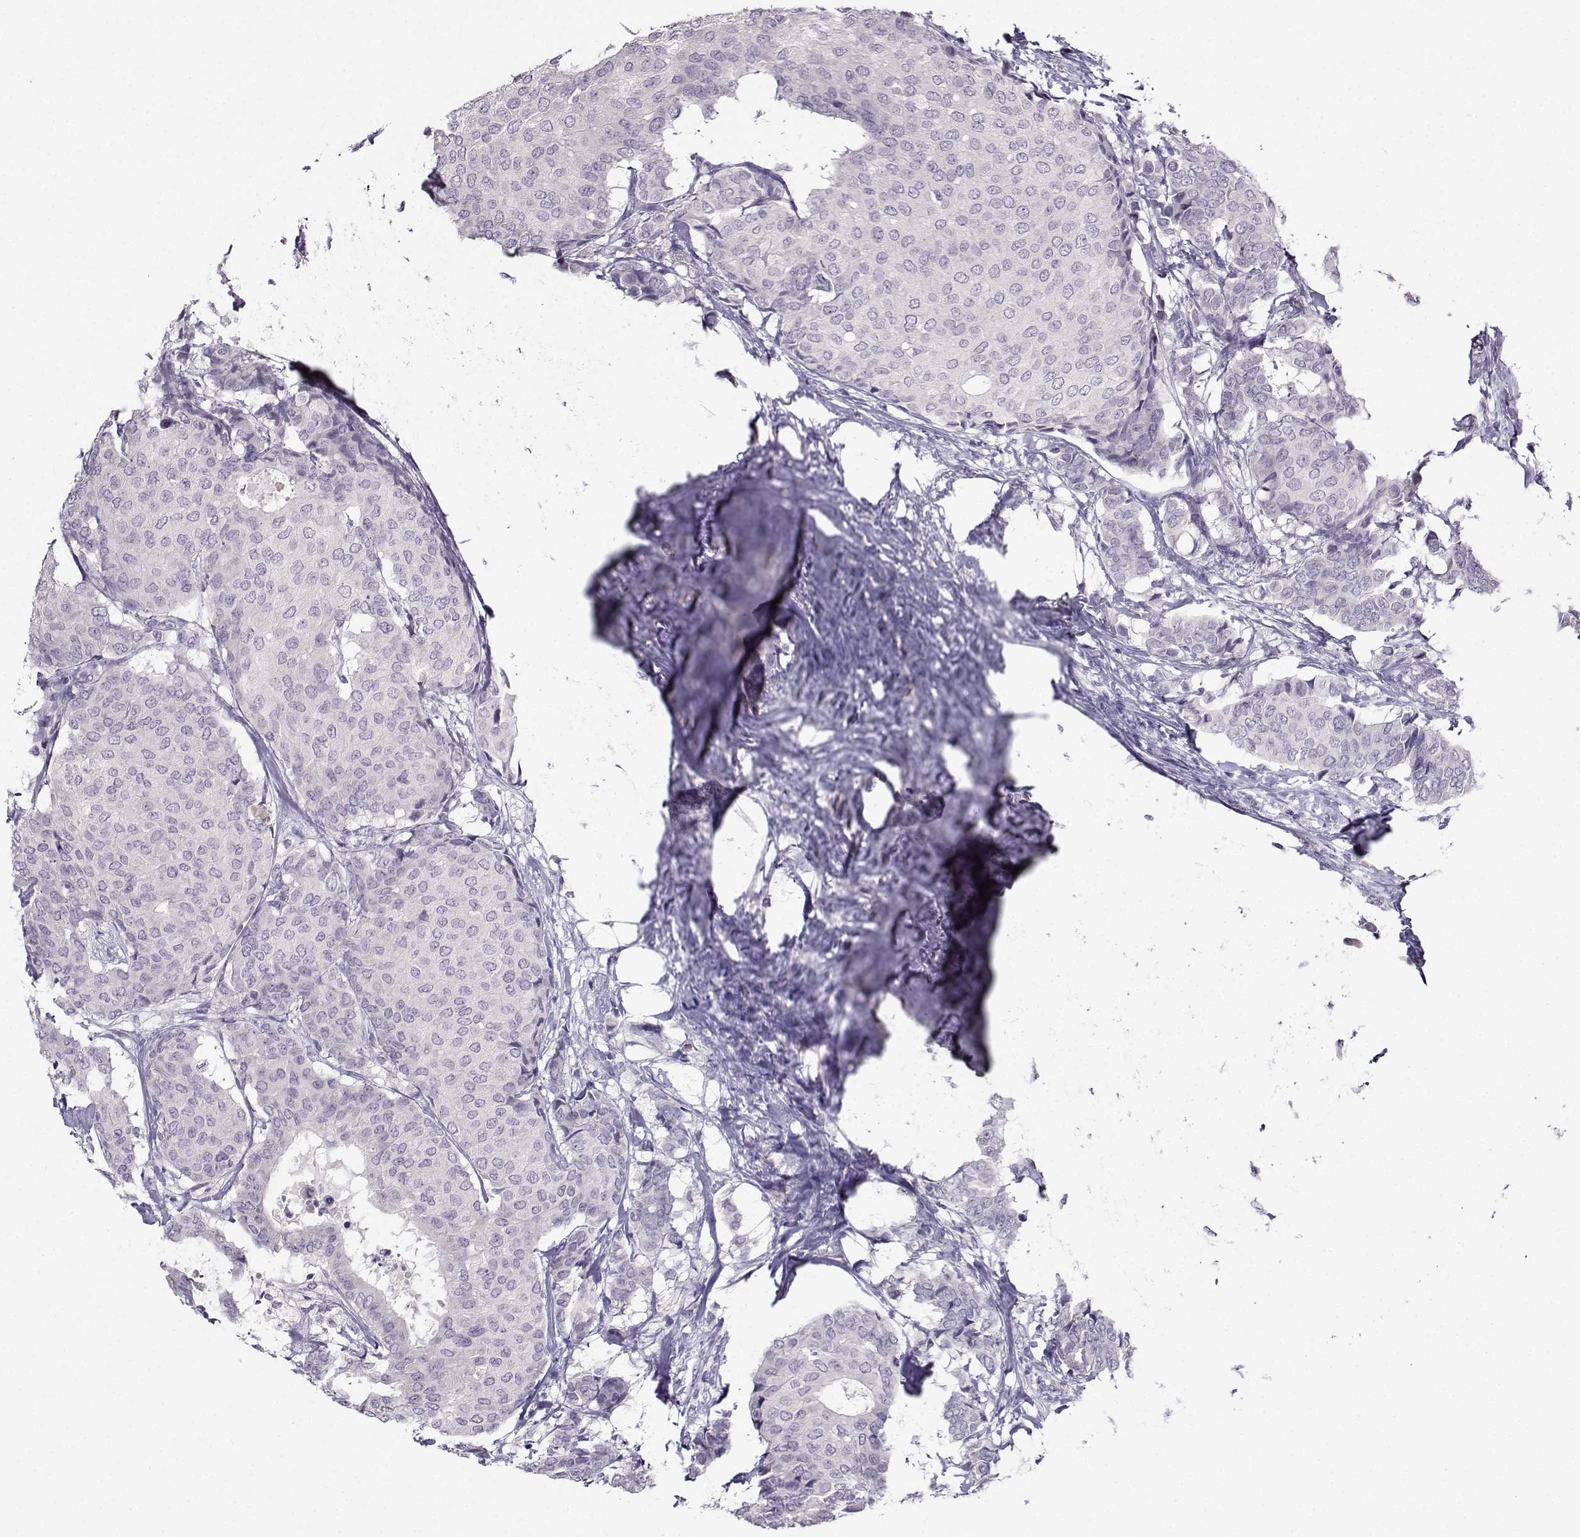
{"staining": {"intensity": "negative", "quantity": "none", "location": "none"}, "tissue": "breast cancer", "cell_type": "Tumor cells", "image_type": "cancer", "snomed": [{"axis": "morphology", "description": "Duct carcinoma"}, {"axis": "topography", "description": "Breast"}], "caption": "A high-resolution image shows IHC staining of intraductal carcinoma (breast), which reveals no significant positivity in tumor cells.", "gene": "CRYBB1", "patient": {"sex": "female", "age": 75}}